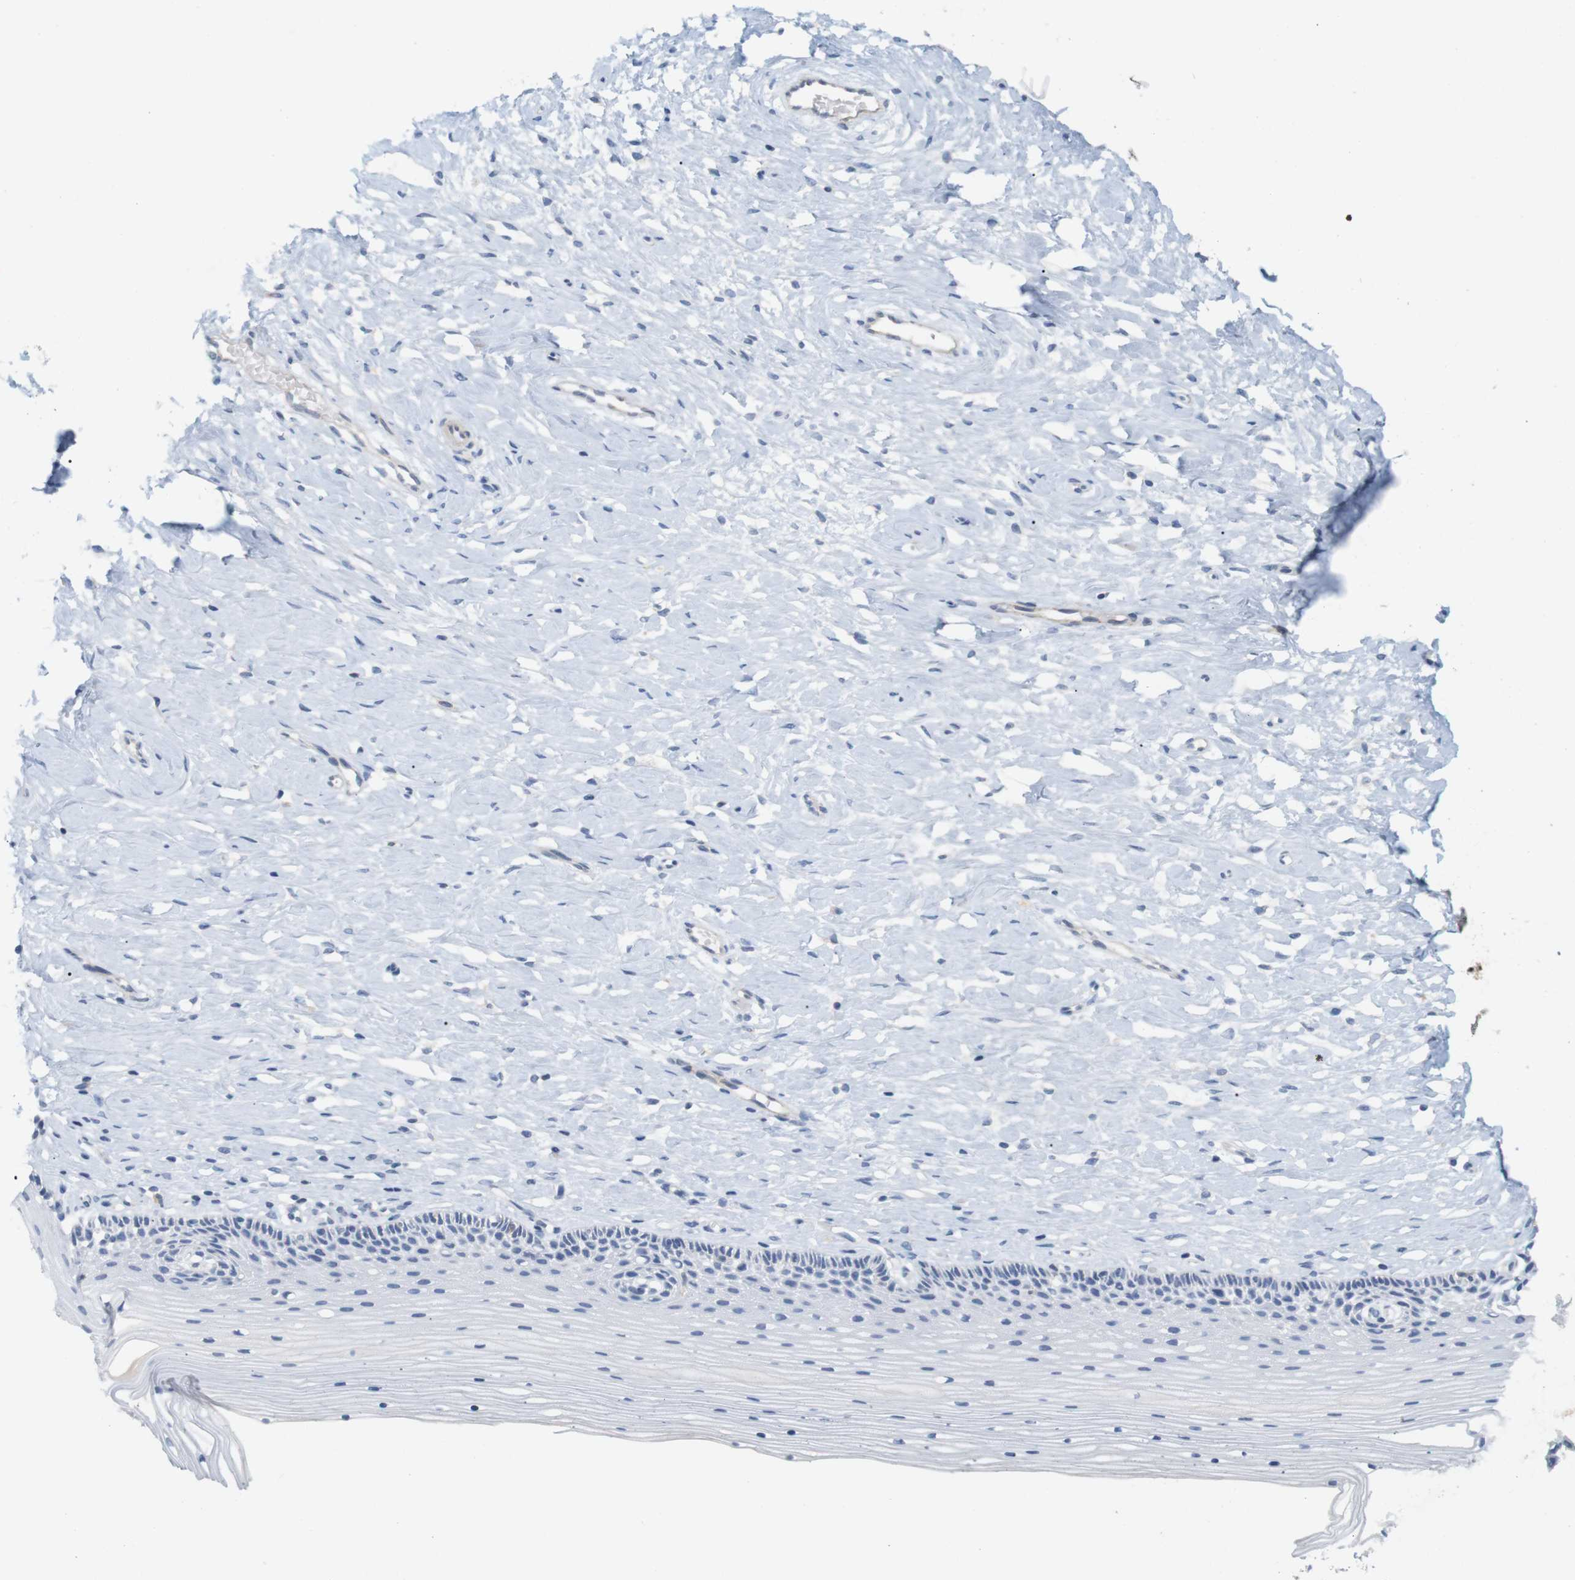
{"staining": {"intensity": "negative", "quantity": "none", "location": "none"}, "tissue": "cervix", "cell_type": "Glandular cells", "image_type": "normal", "snomed": [{"axis": "morphology", "description": "Normal tissue, NOS"}, {"axis": "topography", "description": "Cervix"}], "caption": "IHC micrograph of benign cervix: cervix stained with DAB reveals no significant protein positivity in glandular cells.", "gene": "ITPR1", "patient": {"sex": "female", "age": 39}}